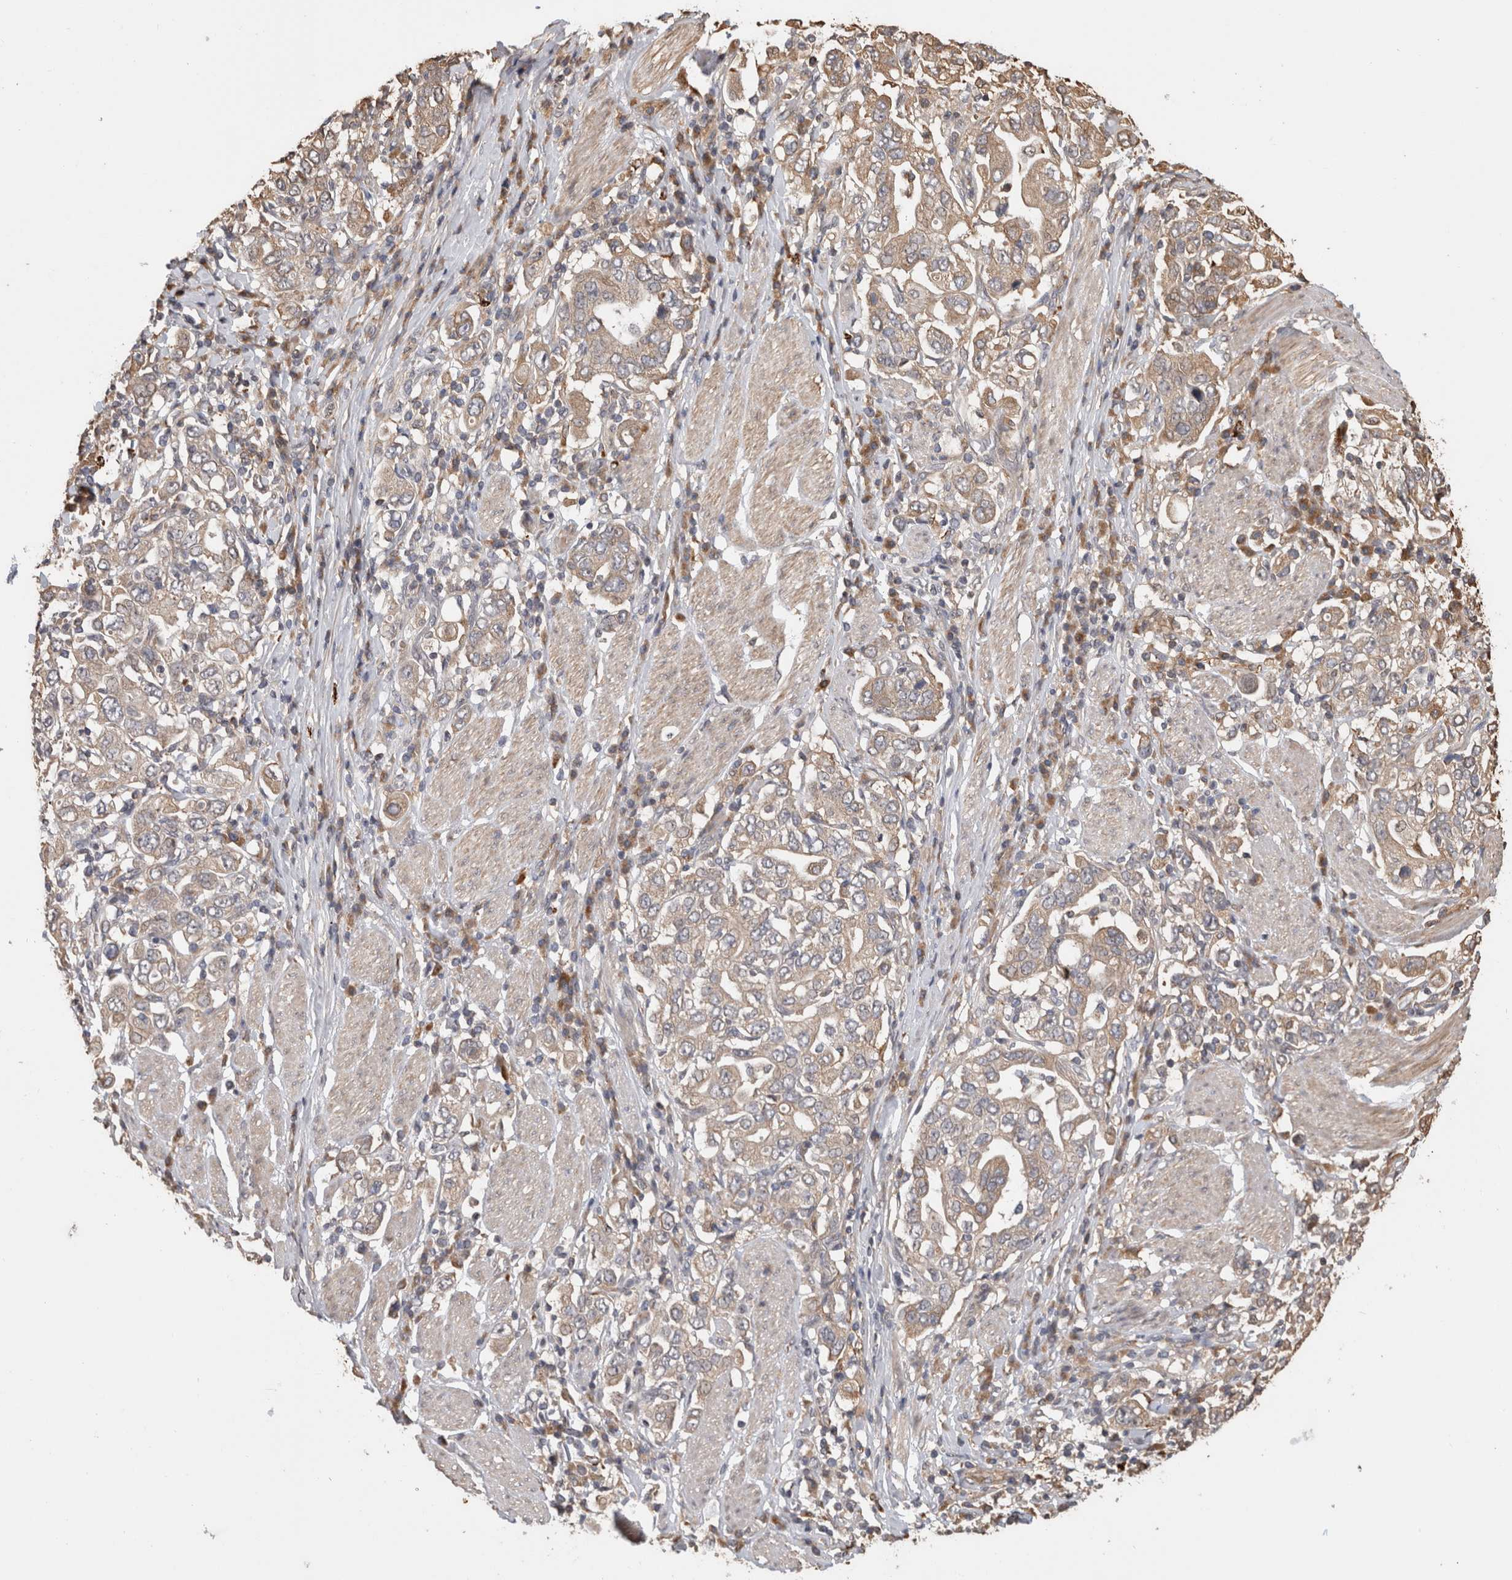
{"staining": {"intensity": "weak", "quantity": "25%-75%", "location": "cytoplasmic/membranous"}, "tissue": "stomach cancer", "cell_type": "Tumor cells", "image_type": "cancer", "snomed": [{"axis": "morphology", "description": "Adenocarcinoma, NOS"}, {"axis": "topography", "description": "Stomach, upper"}], "caption": "Immunohistochemistry (IHC) micrograph of neoplastic tissue: human stomach cancer (adenocarcinoma) stained using immunohistochemistry demonstrates low levels of weak protein expression localized specifically in the cytoplasmic/membranous of tumor cells, appearing as a cytoplasmic/membranous brown color.", "gene": "CLIP1", "patient": {"sex": "male", "age": 62}}